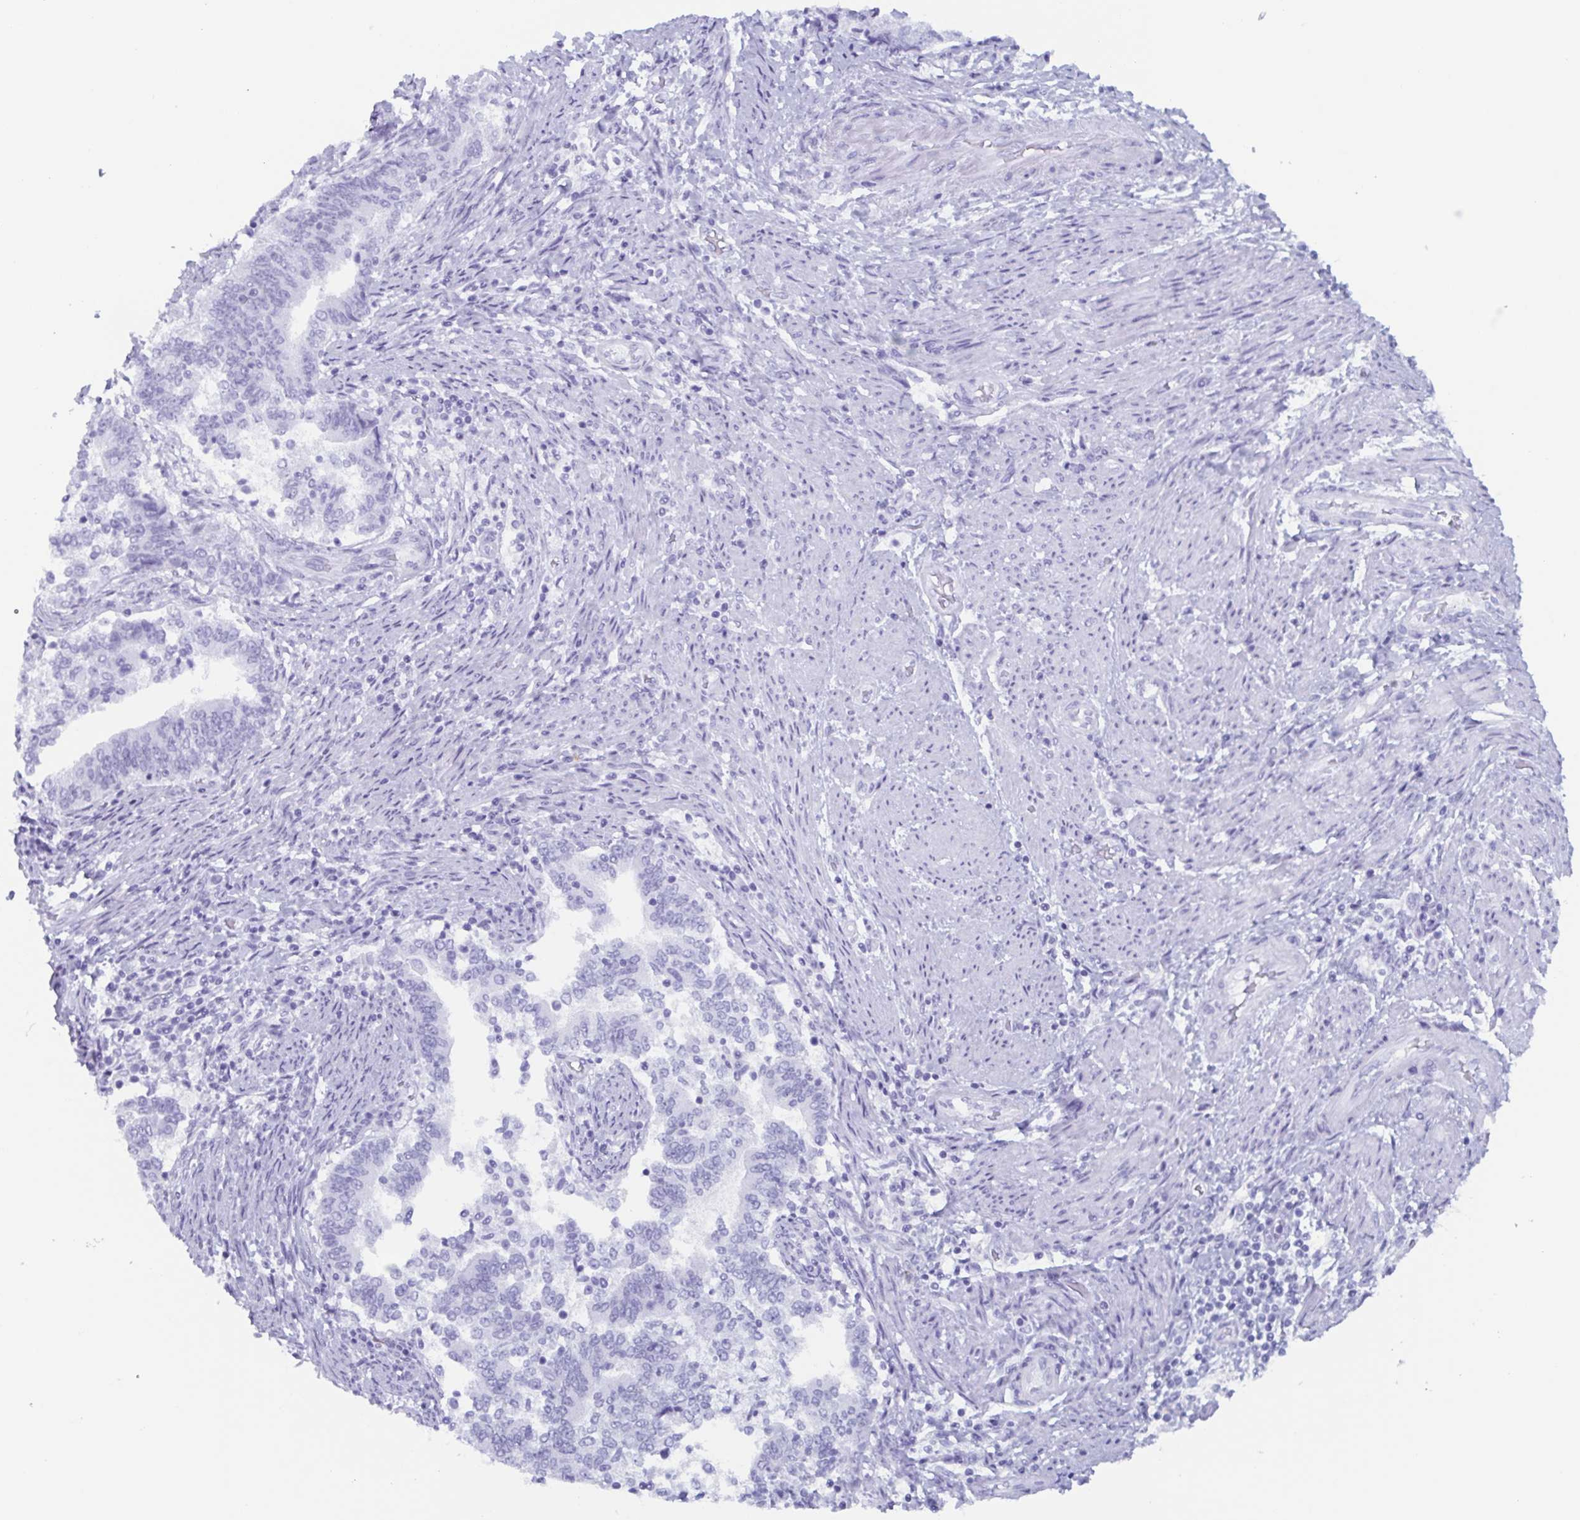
{"staining": {"intensity": "negative", "quantity": "none", "location": "none"}, "tissue": "endometrial cancer", "cell_type": "Tumor cells", "image_type": "cancer", "snomed": [{"axis": "morphology", "description": "Adenocarcinoma, NOS"}, {"axis": "topography", "description": "Endometrium"}], "caption": "The histopathology image reveals no staining of tumor cells in adenocarcinoma (endometrial).", "gene": "BPI", "patient": {"sex": "female", "age": 65}}